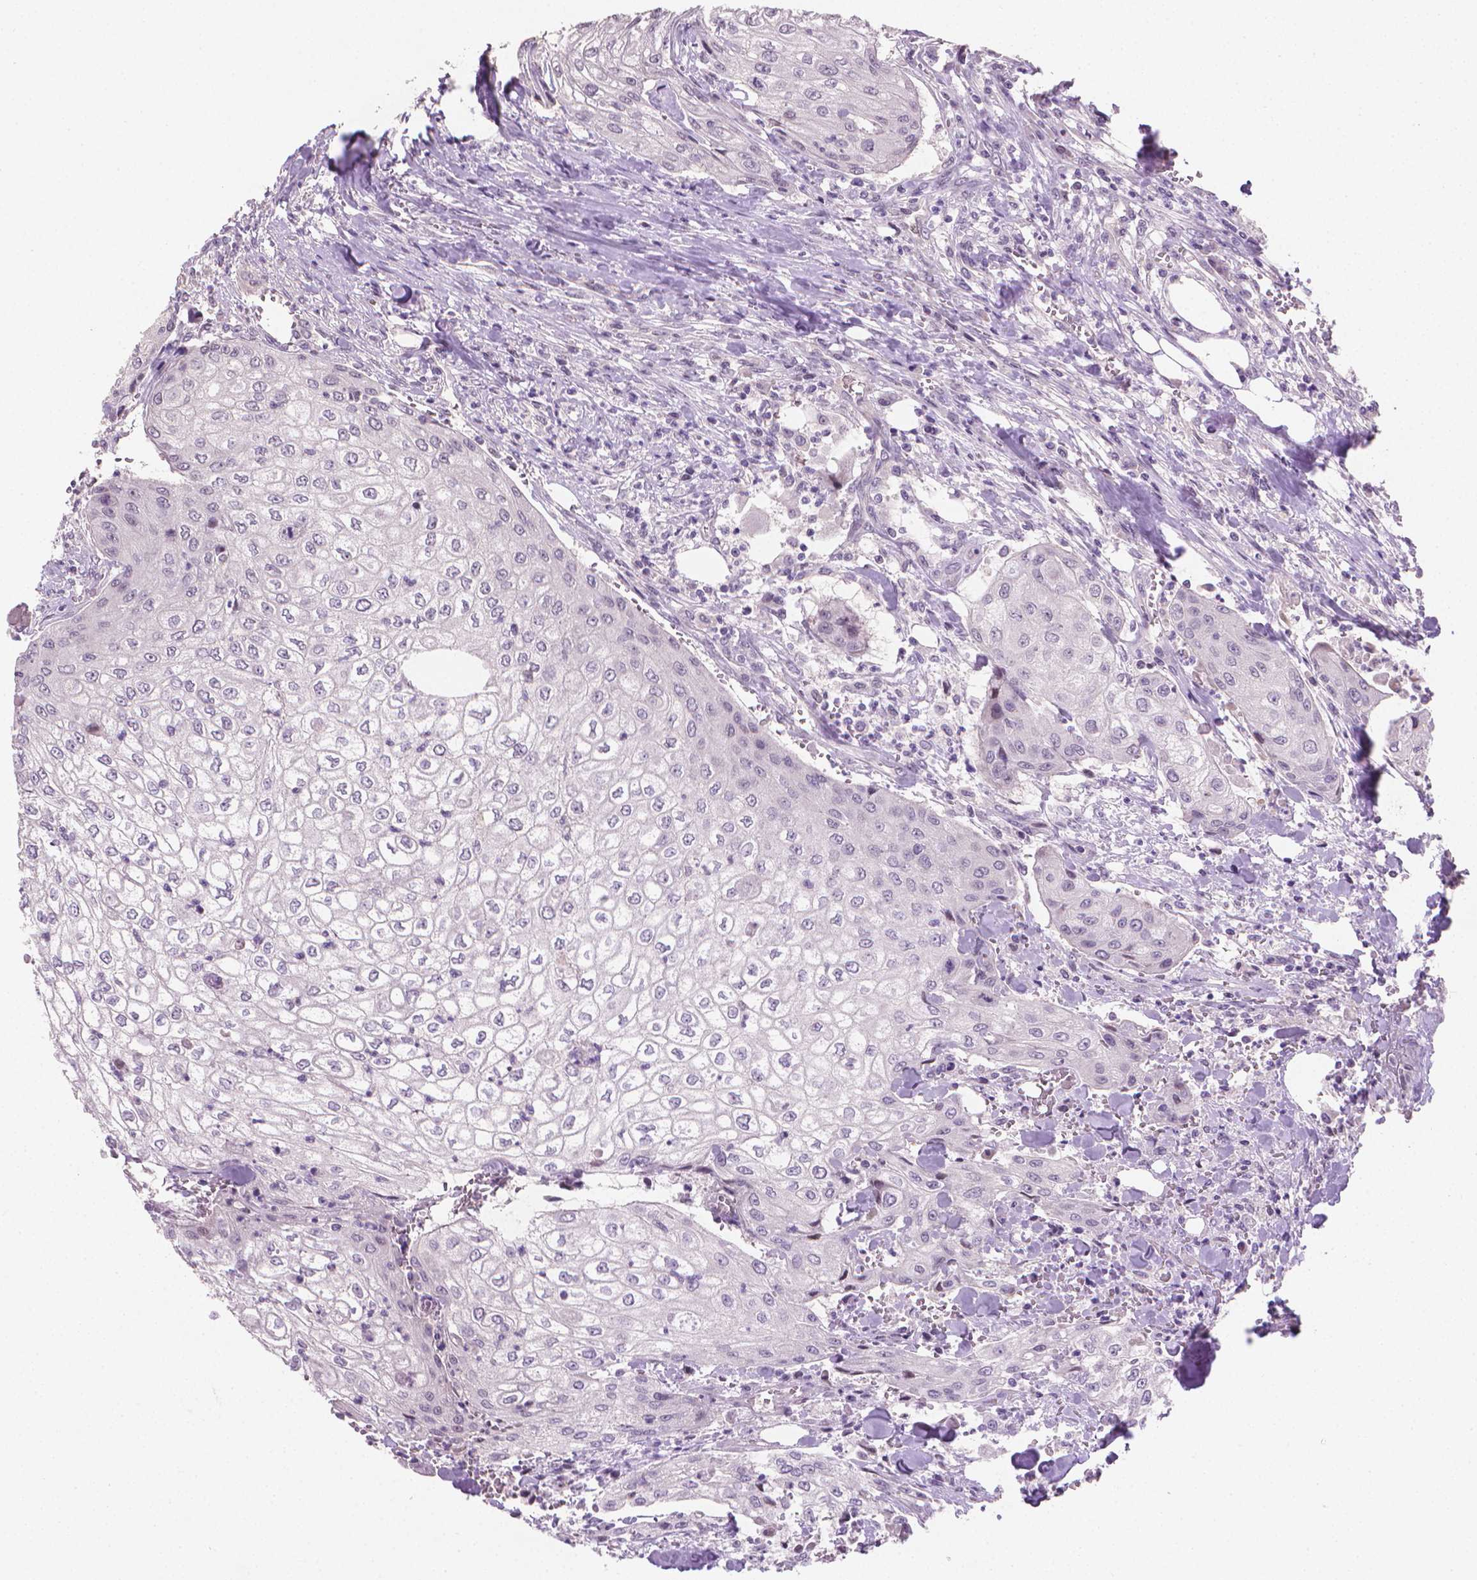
{"staining": {"intensity": "negative", "quantity": "none", "location": "none"}, "tissue": "urothelial cancer", "cell_type": "Tumor cells", "image_type": "cancer", "snomed": [{"axis": "morphology", "description": "Urothelial carcinoma, High grade"}, {"axis": "topography", "description": "Urinary bladder"}], "caption": "Immunohistochemistry (IHC) of urothelial cancer reveals no staining in tumor cells.", "gene": "CLXN", "patient": {"sex": "male", "age": 62}}